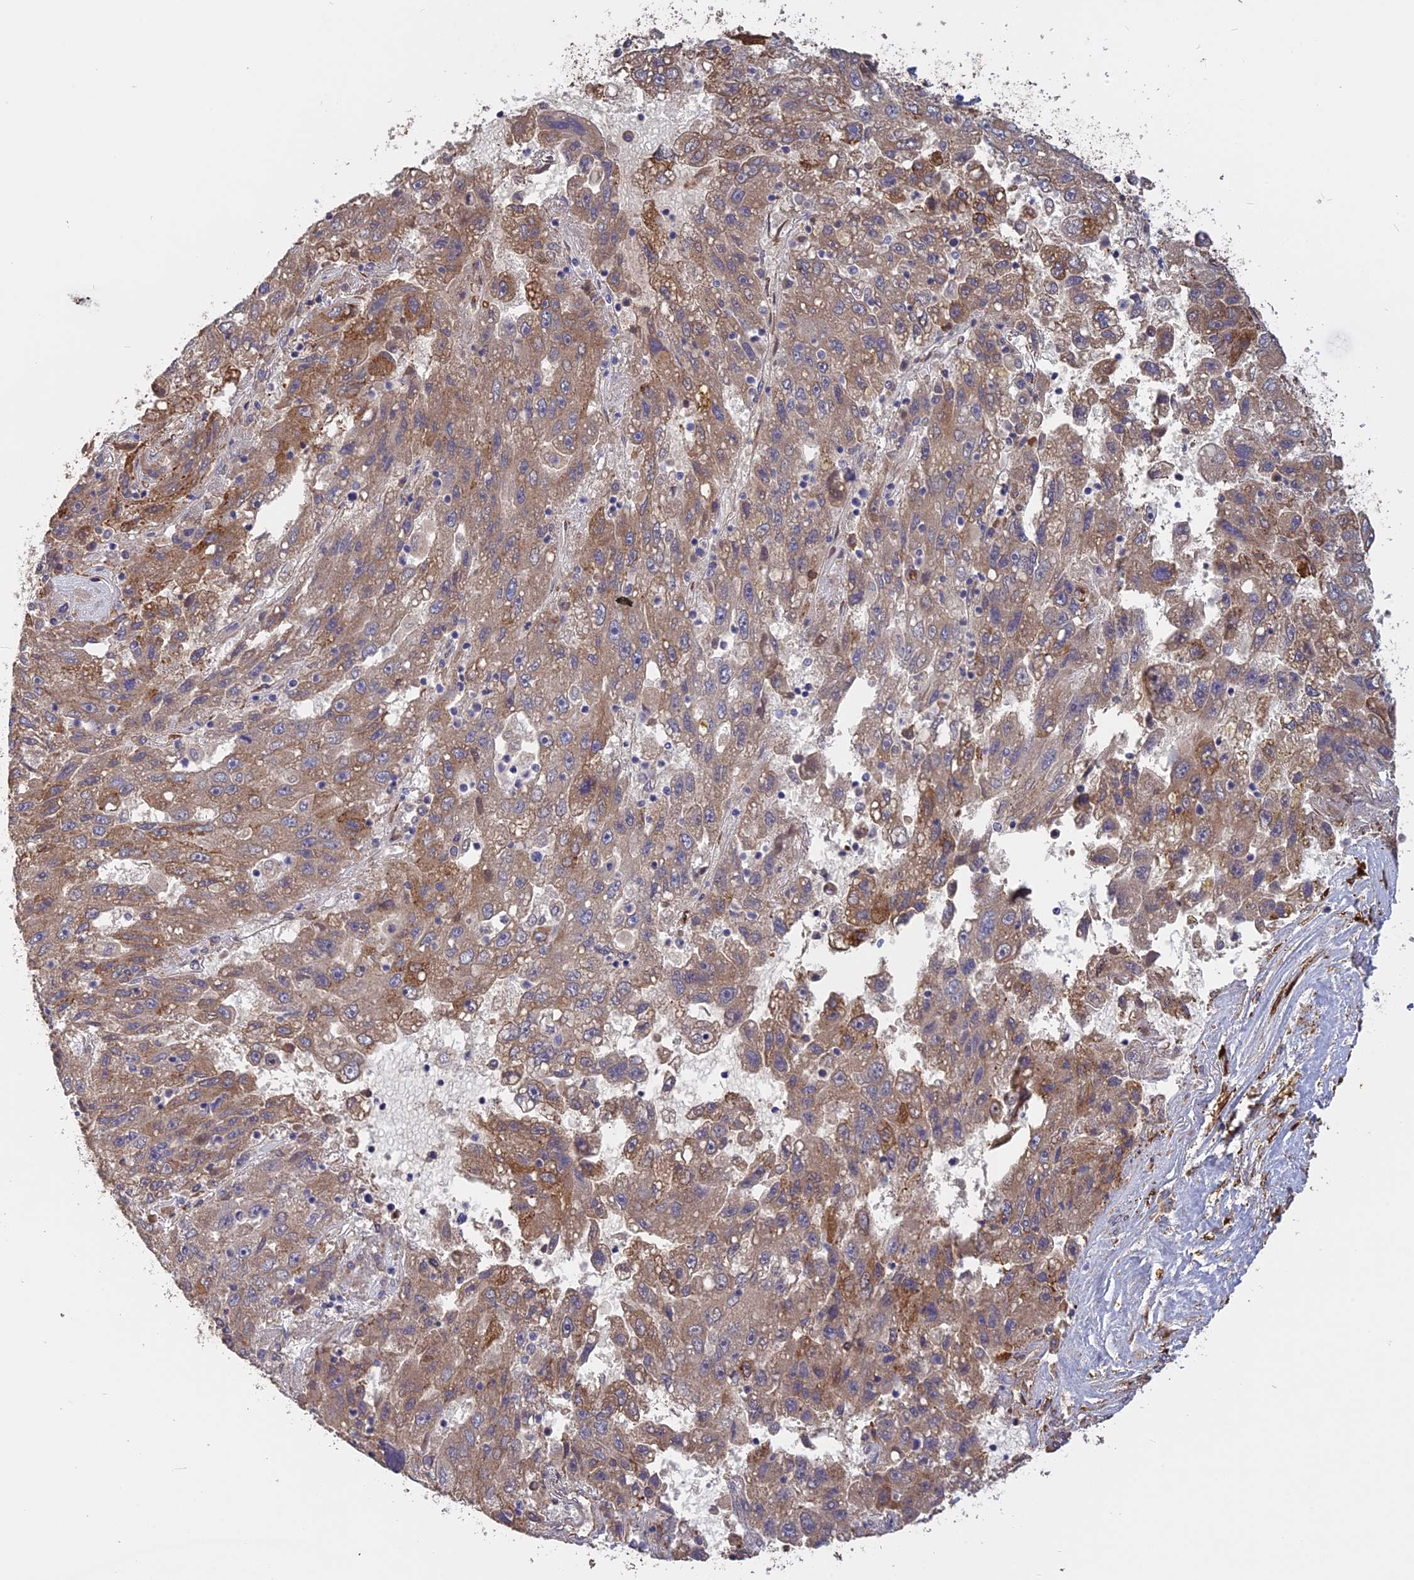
{"staining": {"intensity": "moderate", "quantity": "<25%", "location": "cytoplasmic/membranous"}, "tissue": "liver cancer", "cell_type": "Tumor cells", "image_type": "cancer", "snomed": [{"axis": "morphology", "description": "Carcinoma, Hepatocellular, NOS"}, {"axis": "topography", "description": "Liver"}], "caption": "Moderate cytoplasmic/membranous protein expression is identified in about <25% of tumor cells in liver hepatocellular carcinoma.", "gene": "PPIC", "patient": {"sex": "male", "age": 49}}